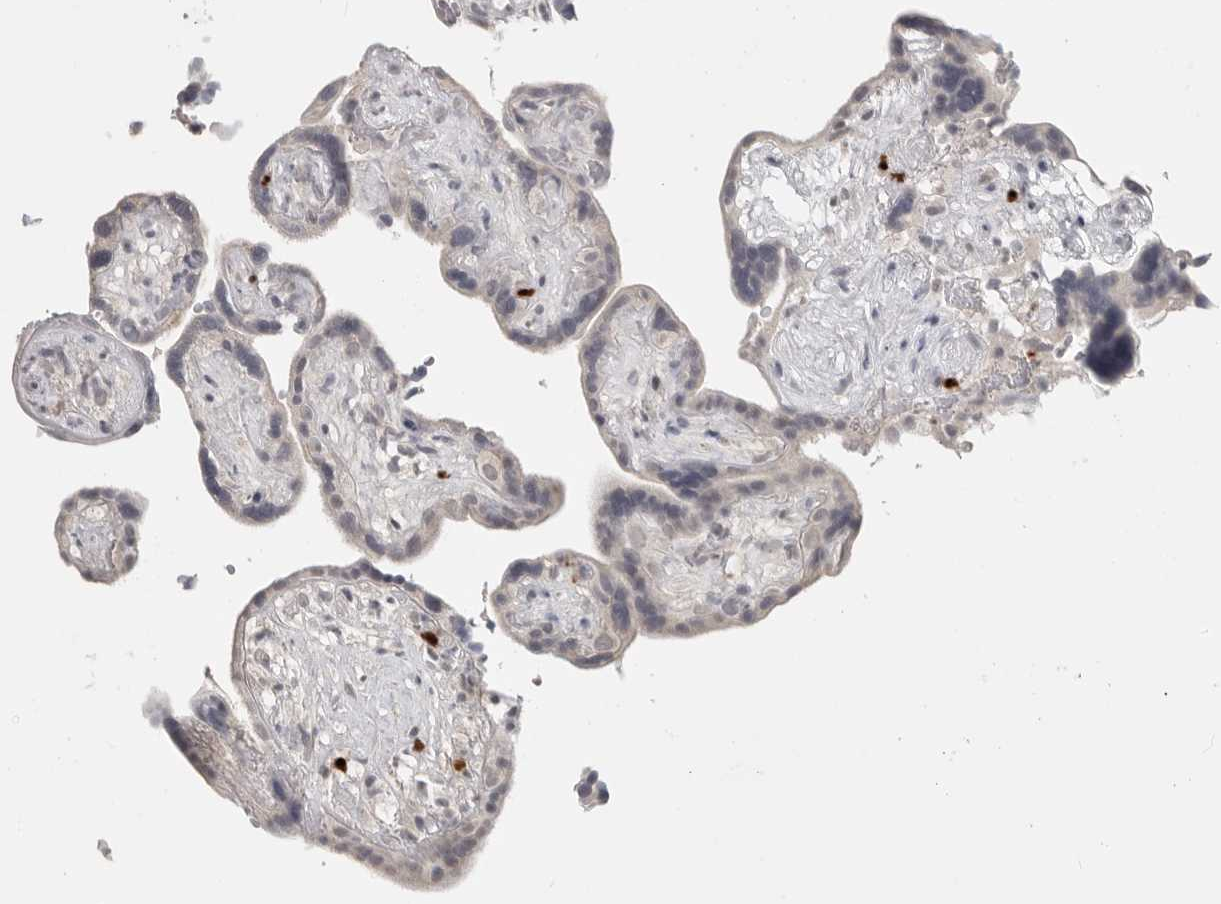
{"staining": {"intensity": "negative", "quantity": "none", "location": "none"}, "tissue": "placenta", "cell_type": "Decidual cells", "image_type": "normal", "snomed": [{"axis": "morphology", "description": "Normal tissue, NOS"}, {"axis": "topography", "description": "Placenta"}], "caption": "Micrograph shows no significant protein expression in decidual cells of unremarkable placenta. Nuclei are stained in blue.", "gene": "FOXP3", "patient": {"sex": "female", "age": 30}}